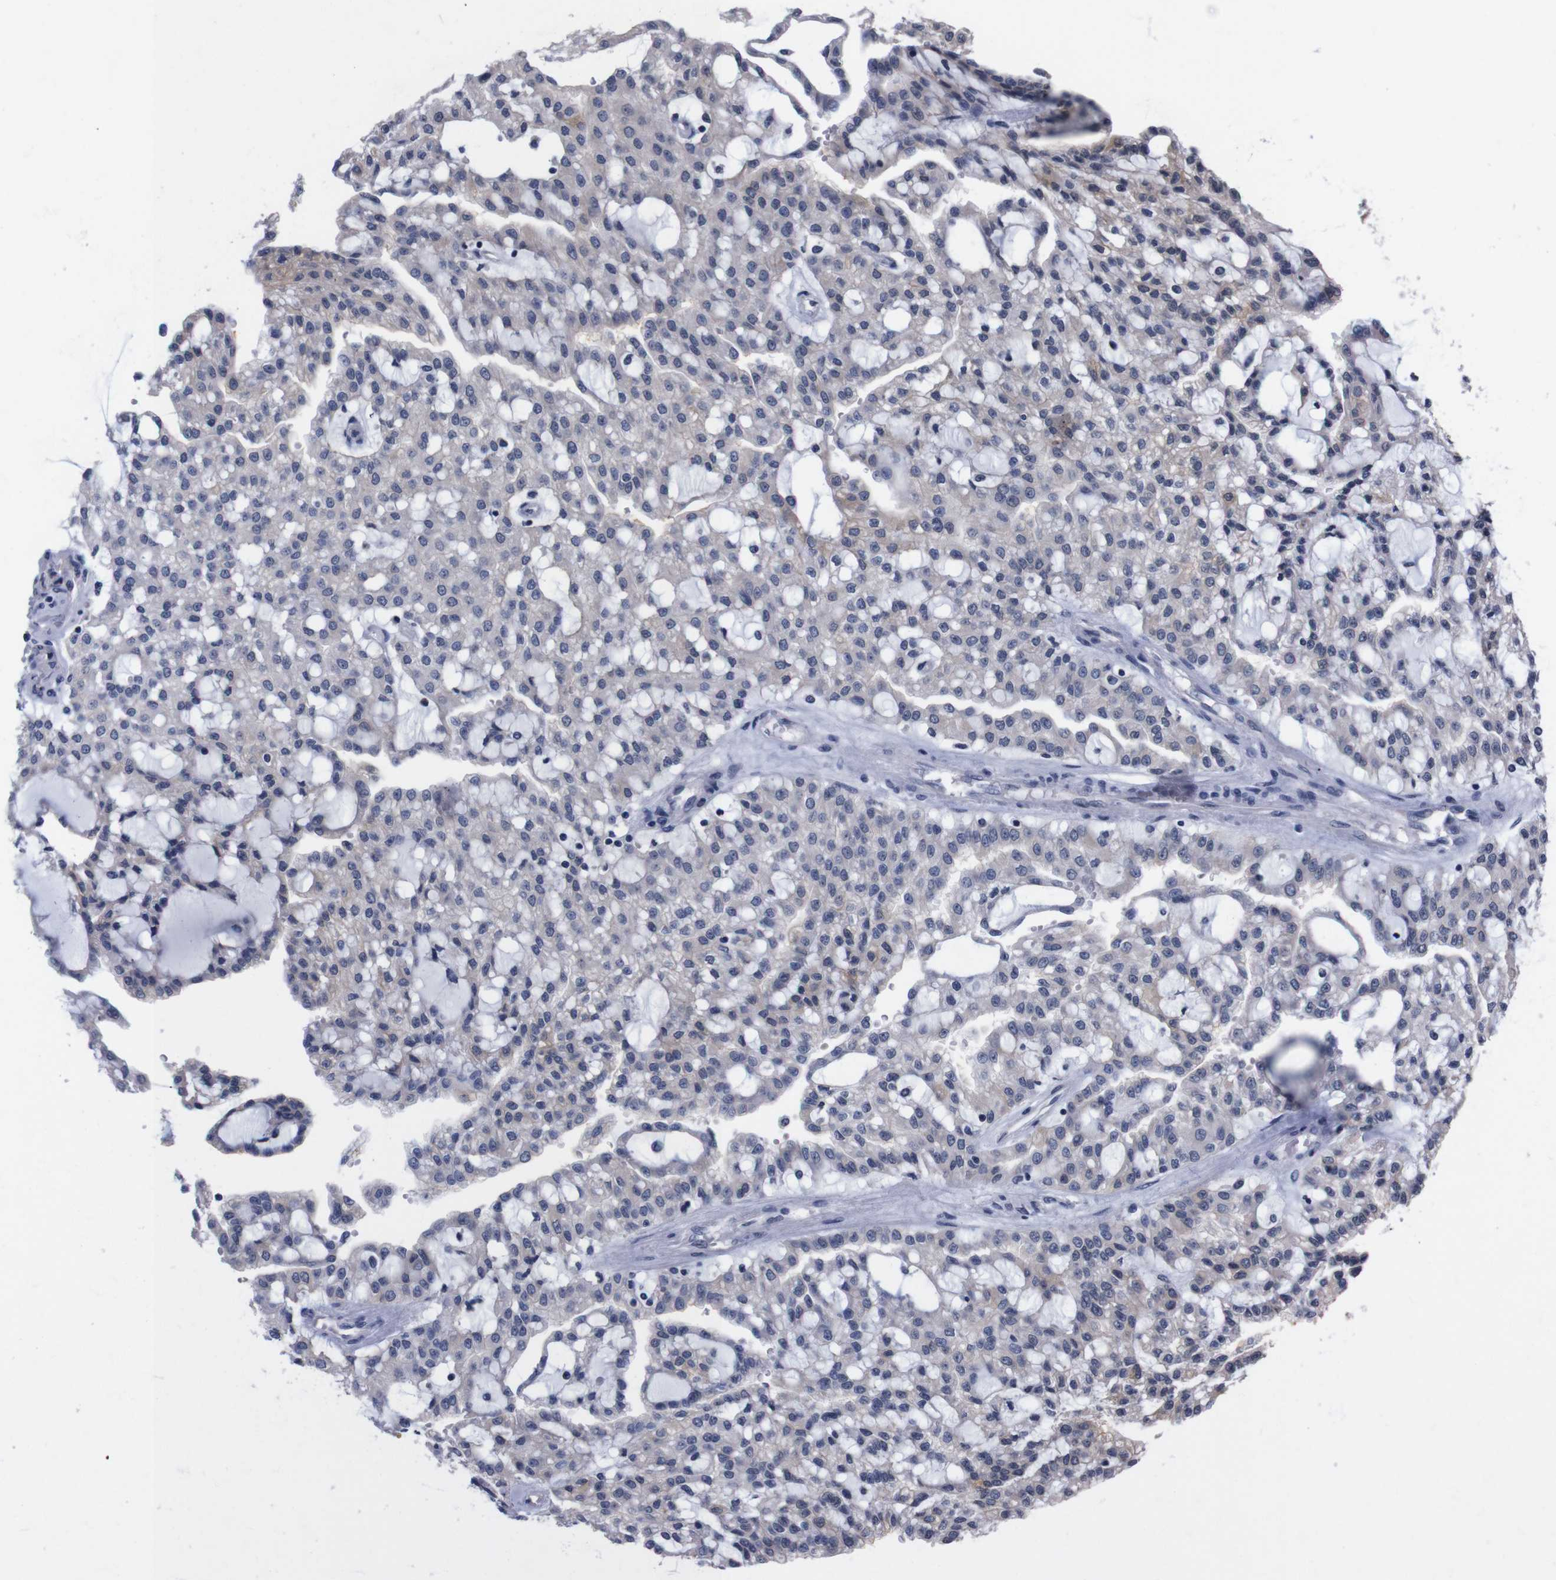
{"staining": {"intensity": "negative", "quantity": "none", "location": "none"}, "tissue": "renal cancer", "cell_type": "Tumor cells", "image_type": "cancer", "snomed": [{"axis": "morphology", "description": "Adenocarcinoma, NOS"}, {"axis": "topography", "description": "Kidney"}], "caption": "DAB immunohistochemical staining of human renal cancer (adenocarcinoma) exhibits no significant positivity in tumor cells. (DAB (3,3'-diaminobenzidine) immunohistochemistry with hematoxylin counter stain).", "gene": "TNFRSF21", "patient": {"sex": "male", "age": 63}}